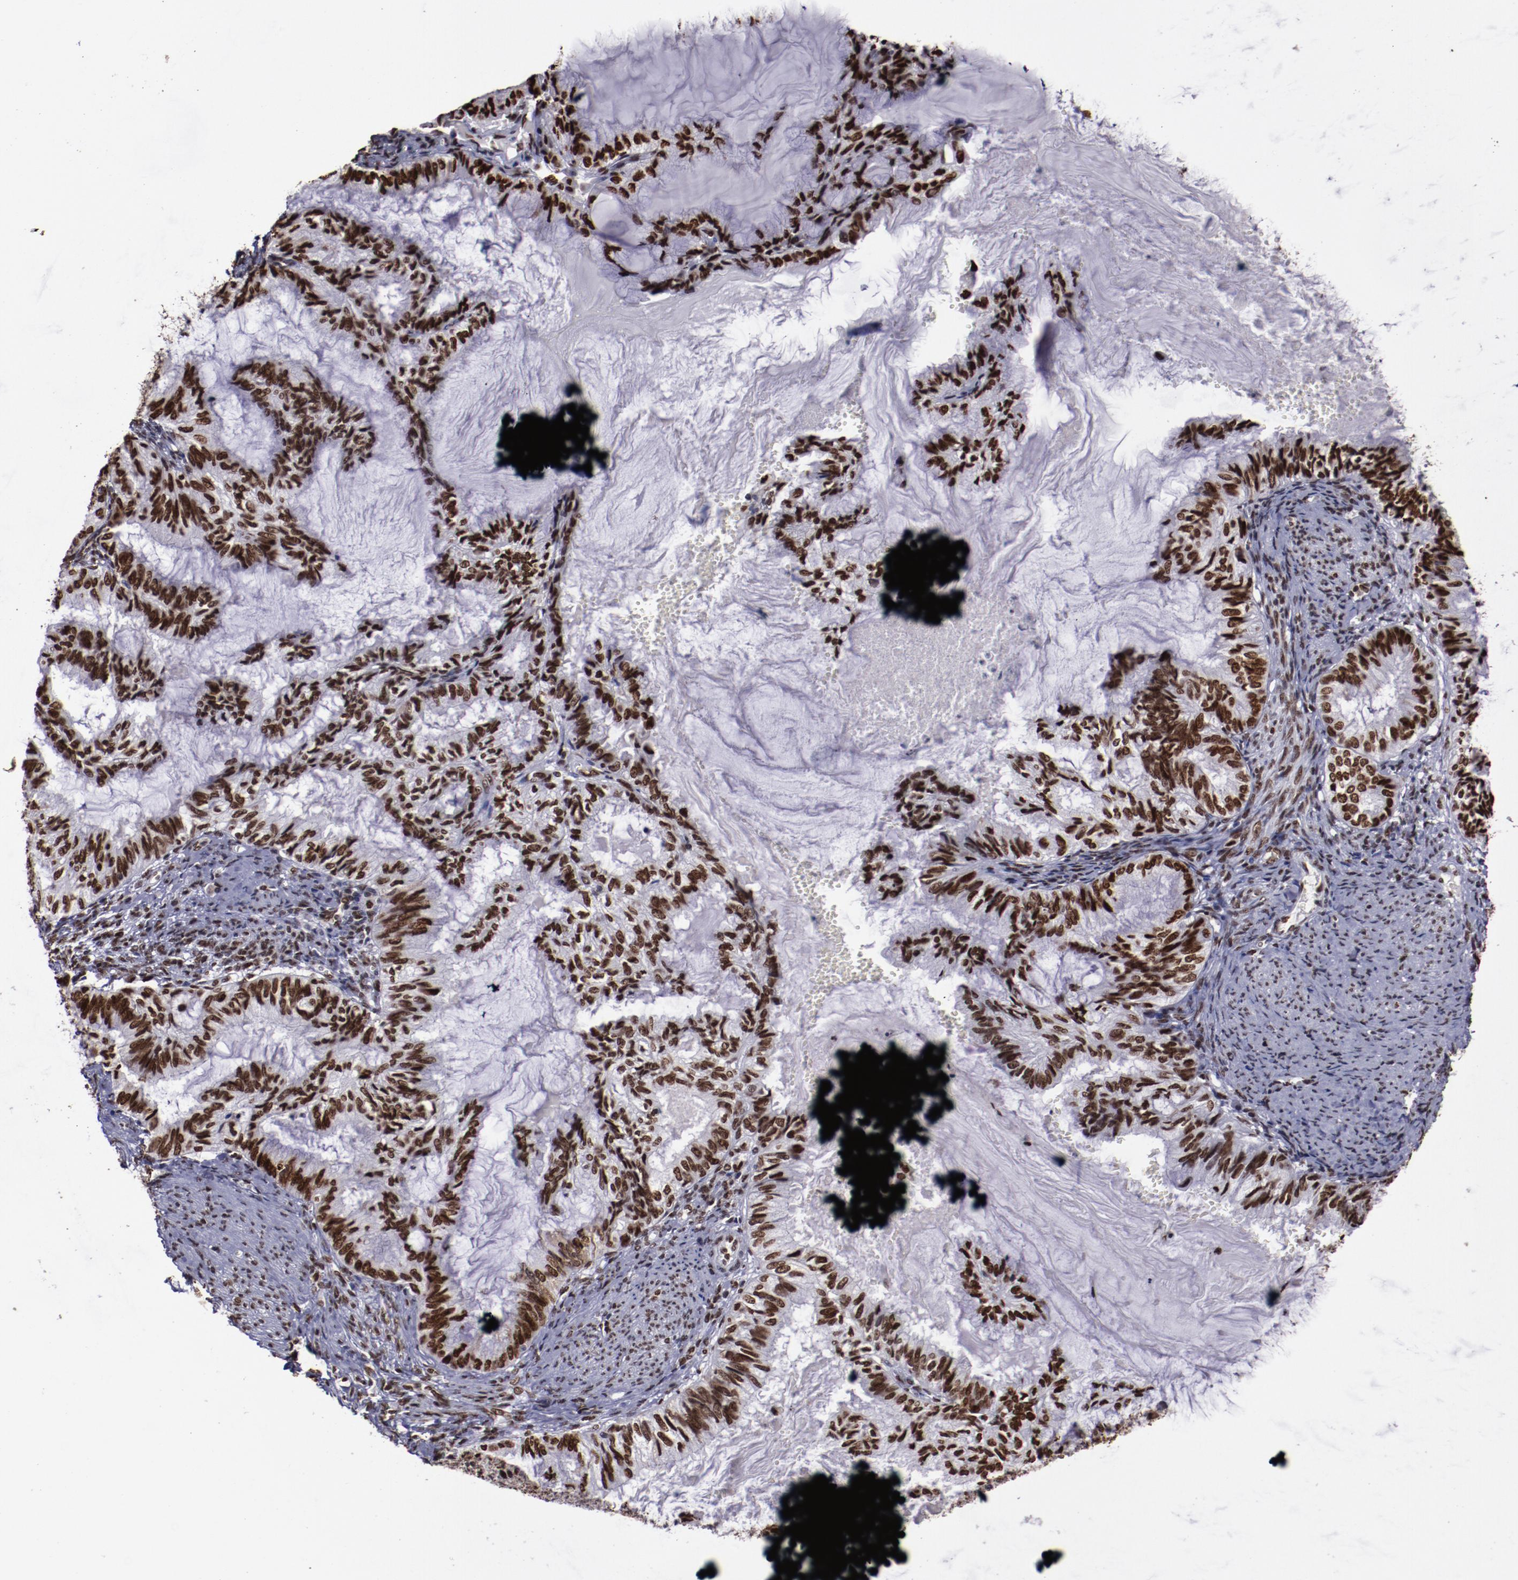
{"staining": {"intensity": "moderate", "quantity": ">75%", "location": "nuclear"}, "tissue": "endometrial cancer", "cell_type": "Tumor cells", "image_type": "cancer", "snomed": [{"axis": "morphology", "description": "Adenocarcinoma, NOS"}, {"axis": "topography", "description": "Endometrium"}], "caption": "Tumor cells exhibit moderate nuclear positivity in approximately >75% of cells in endometrial cancer (adenocarcinoma). Nuclei are stained in blue.", "gene": "APEX1", "patient": {"sex": "female", "age": 86}}